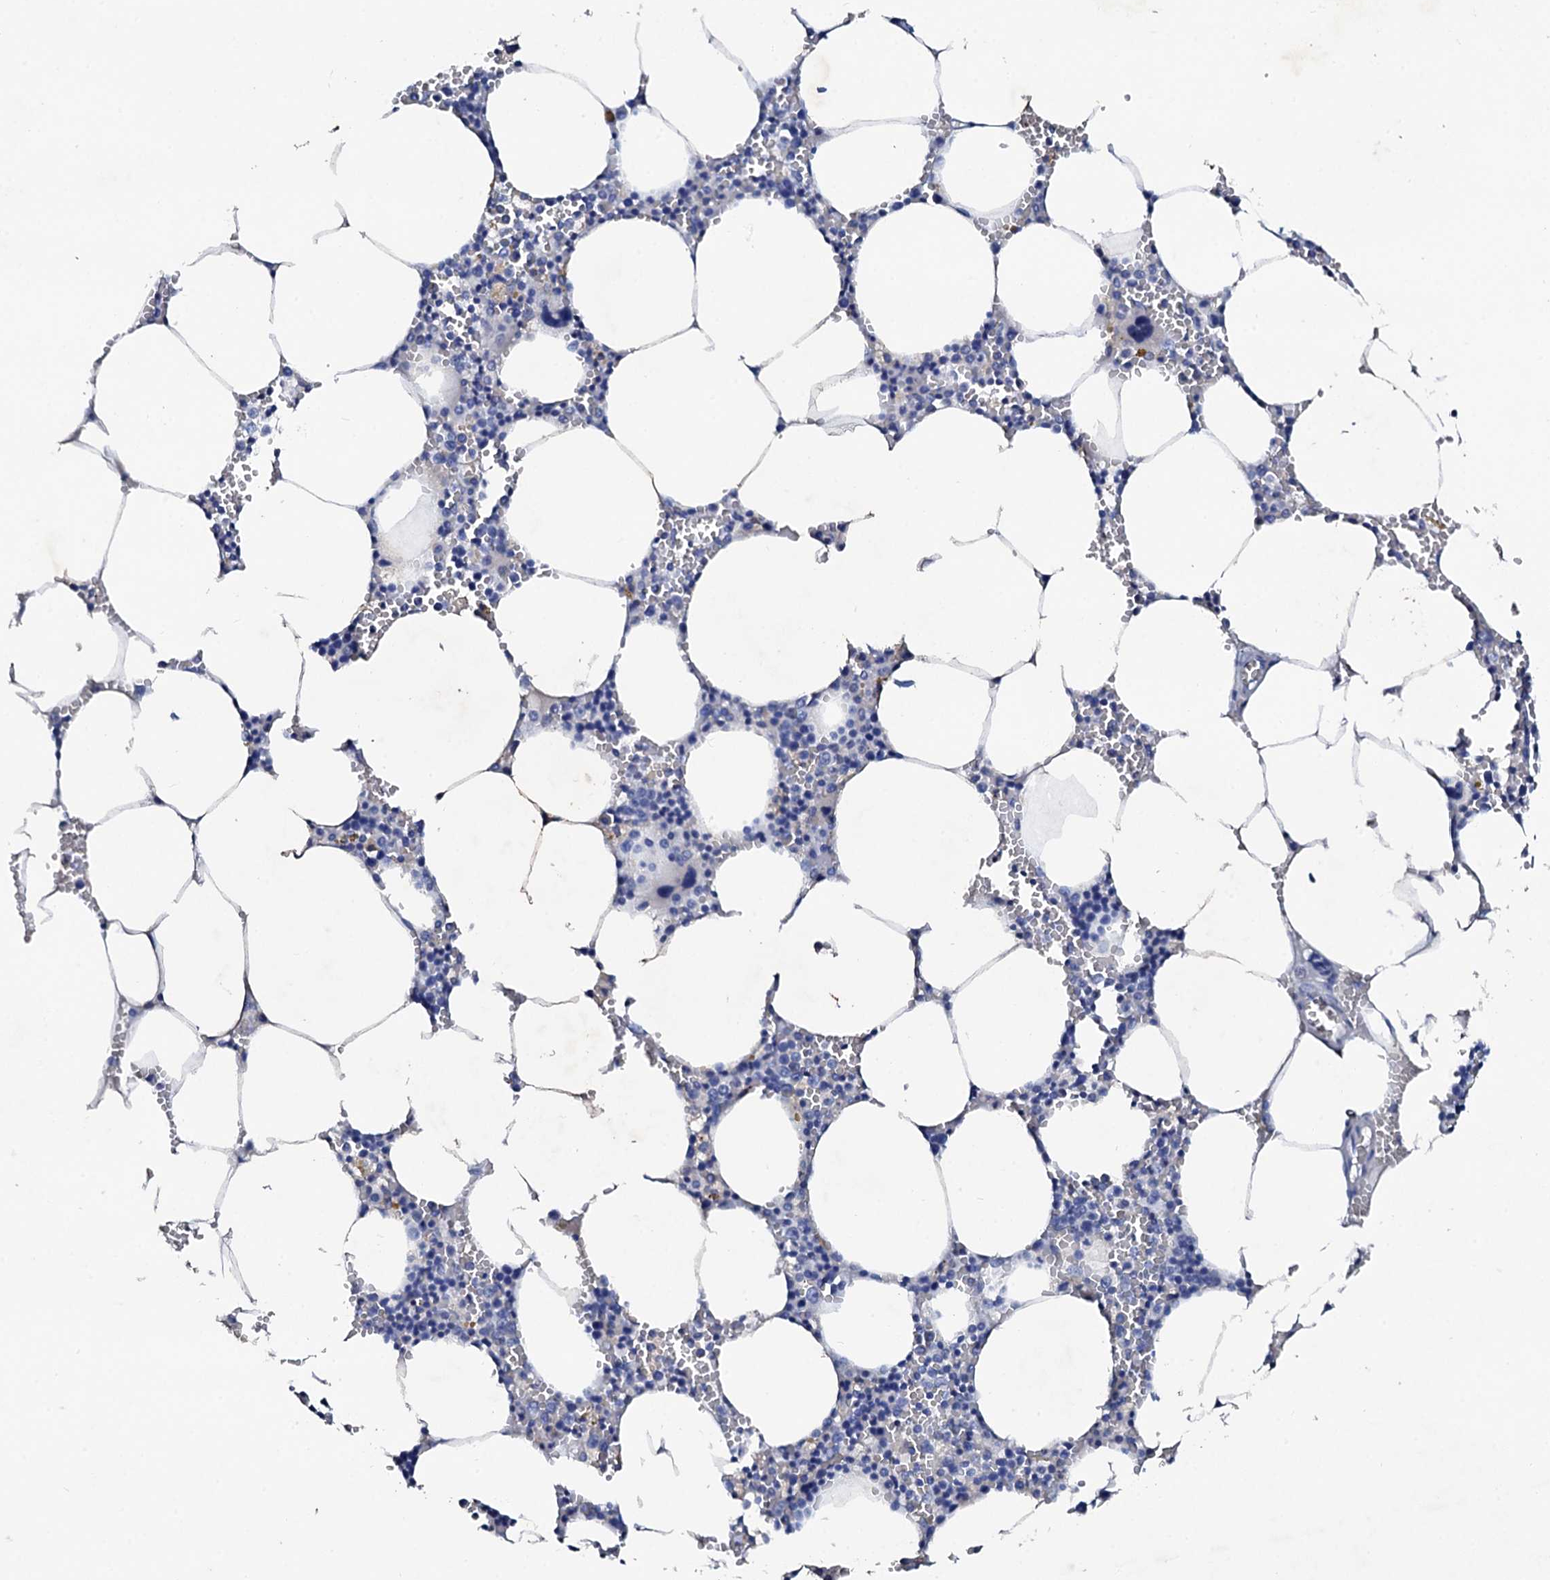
{"staining": {"intensity": "negative", "quantity": "none", "location": "none"}, "tissue": "bone marrow", "cell_type": "Hematopoietic cells", "image_type": "normal", "snomed": [{"axis": "morphology", "description": "Normal tissue, NOS"}, {"axis": "topography", "description": "Bone marrow"}], "caption": "A high-resolution photomicrograph shows IHC staining of unremarkable bone marrow, which shows no significant positivity in hematopoietic cells.", "gene": "GLB1L3", "patient": {"sex": "male", "age": 70}}